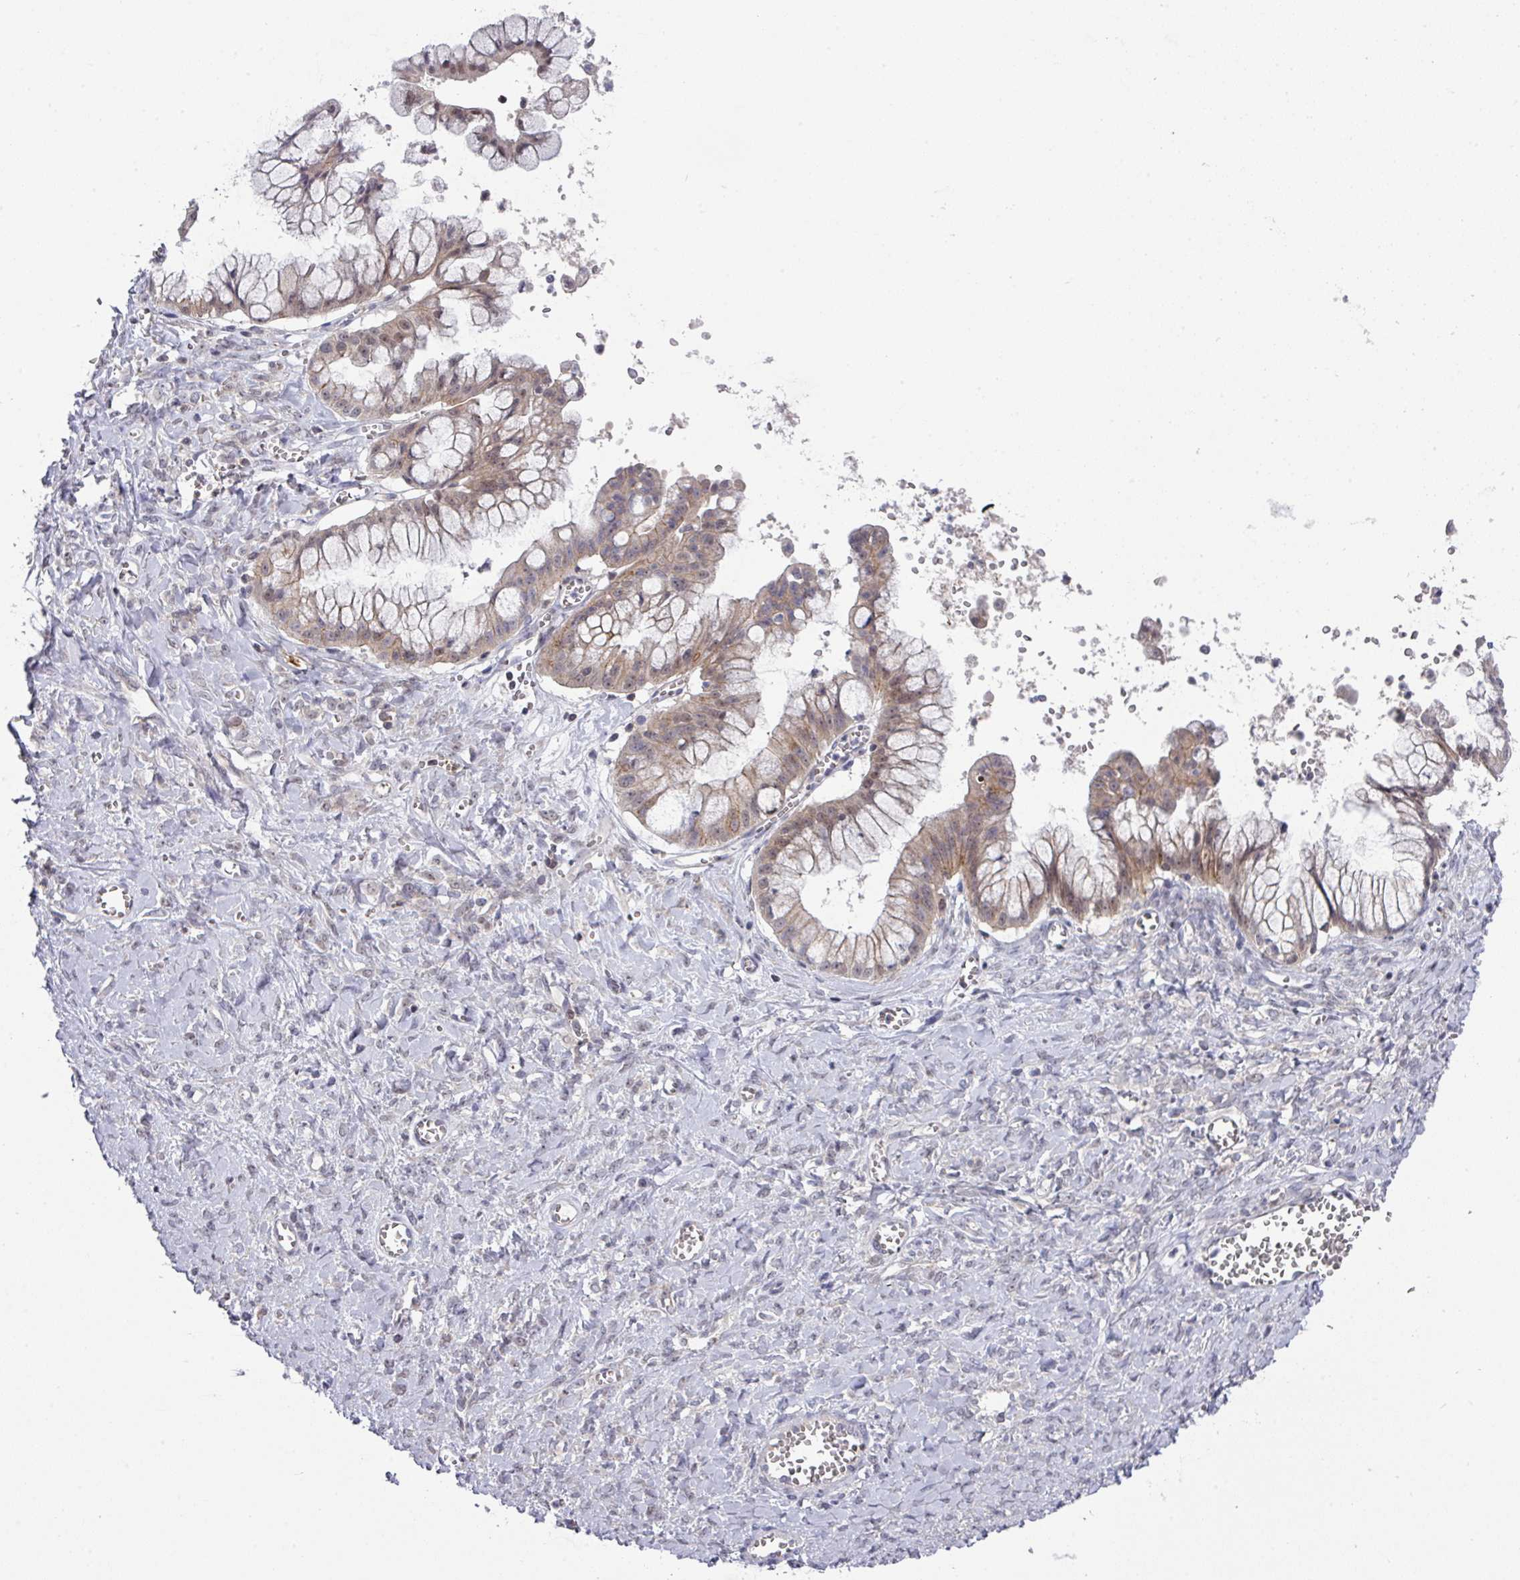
{"staining": {"intensity": "weak", "quantity": ">75%", "location": "cytoplasmic/membranous,nuclear"}, "tissue": "ovarian cancer", "cell_type": "Tumor cells", "image_type": "cancer", "snomed": [{"axis": "morphology", "description": "Cystadenocarcinoma, mucinous, NOS"}, {"axis": "topography", "description": "Ovary"}], "caption": "Mucinous cystadenocarcinoma (ovarian) stained with DAB (3,3'-diaminobenzidine) IHC shows low levels of weak cytoplasmic/membranous and nuclear expression in approximately >75% of tumor cells.", "gene": "DCAF12L2", "patient": {"sex": "female", "age": 70}}